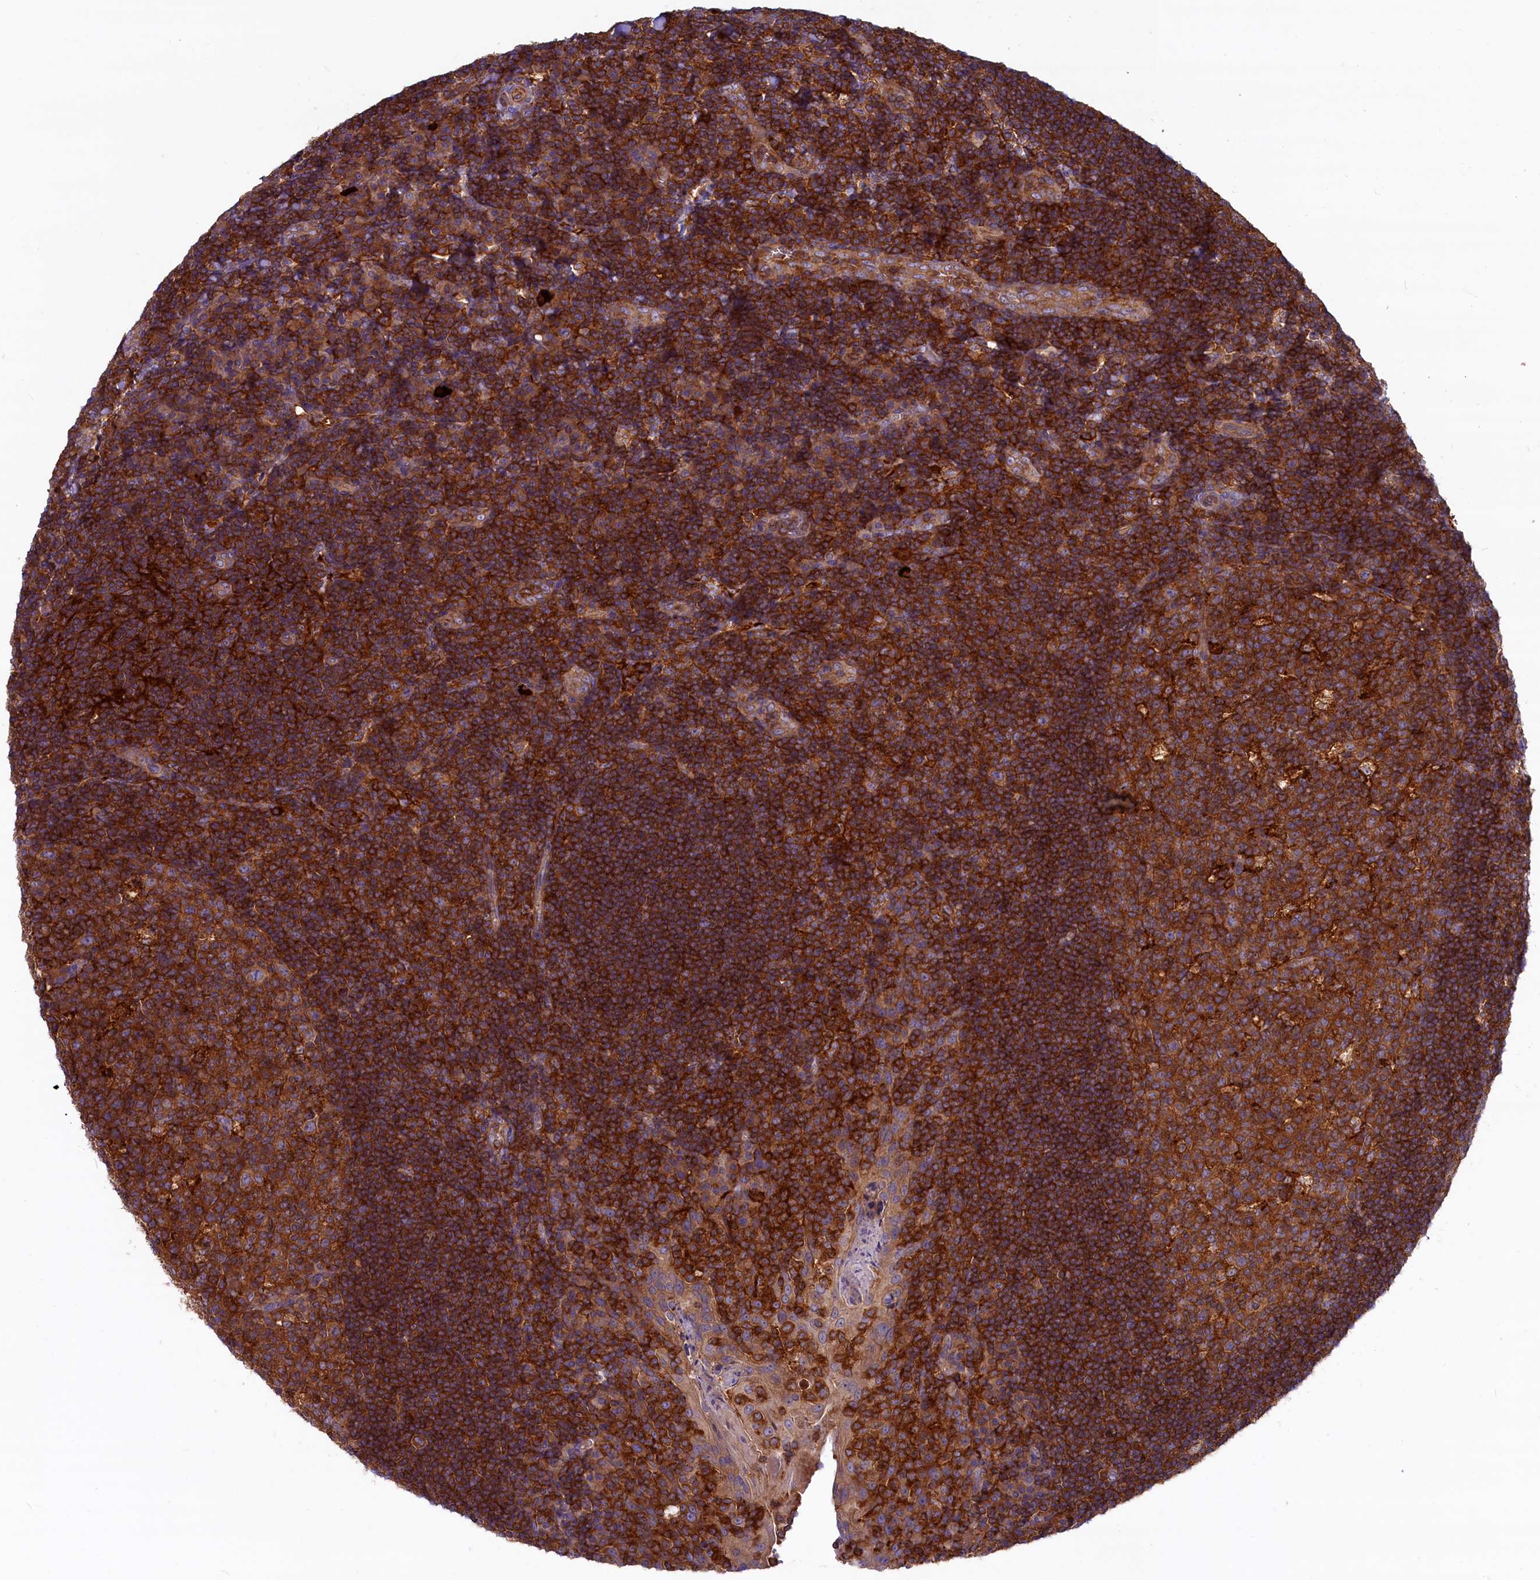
{"staining": {"intensity": "strong", "quantity": ">75%", "location": "cytoplasmic/membranous"}, "tissue": "tonsil", "cell_type": "Germinal center cells", "image_type": "normal", "snomed": [{"axis": "morphology", "description": "Normal tissue, NOS"}, {"axis": "topography", "description": "Tonsil"}], "caption": "This is a histology image of IHC staining of unremarkable tonsil, which shows strong expression in the cytoplasmic/membranous of germinal center cells.", "gene": "MYO9B", "patient": {"sex": "male", "age": 17}}